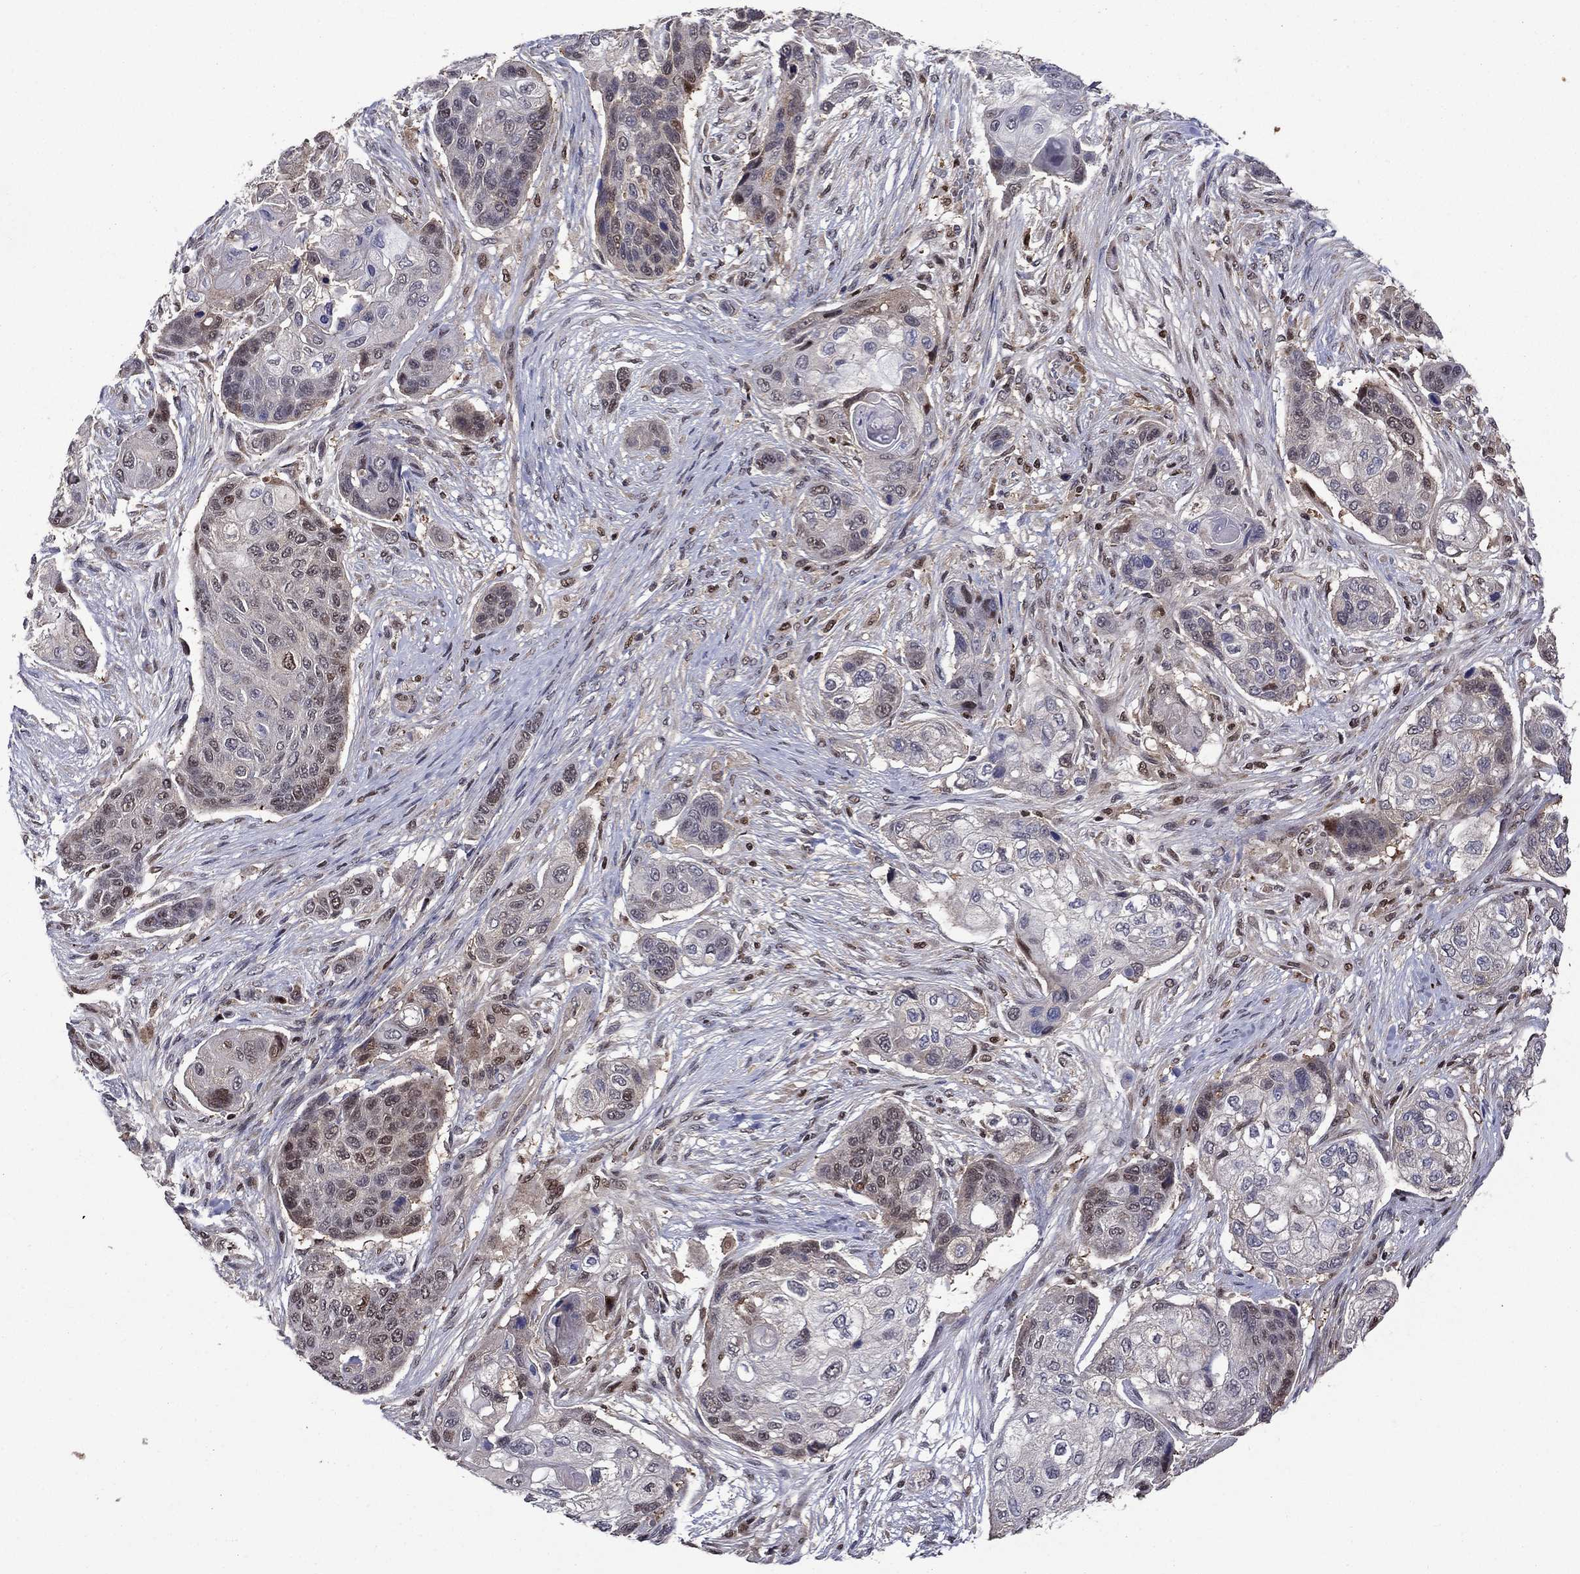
{"staining": {"intensity": "moderate", "quantity": "<25%", "location": "nuclear"}, "tissue": "lung cancer", "cell_type": "Tumor cells", "image_type": "cancer", "snomed": [{"axis": "morphology", "description": "Squamous cell carcinoma, NOS"}, {"axis": "topography", "description": "Lung"}], "caption": "A brown stain shows moderate nuclear staining of a protein in human squamous cell carcinoma (lung) tumor cells.", "gene": "APPBP2", "patient": {"sex": "male", "age": 69}}